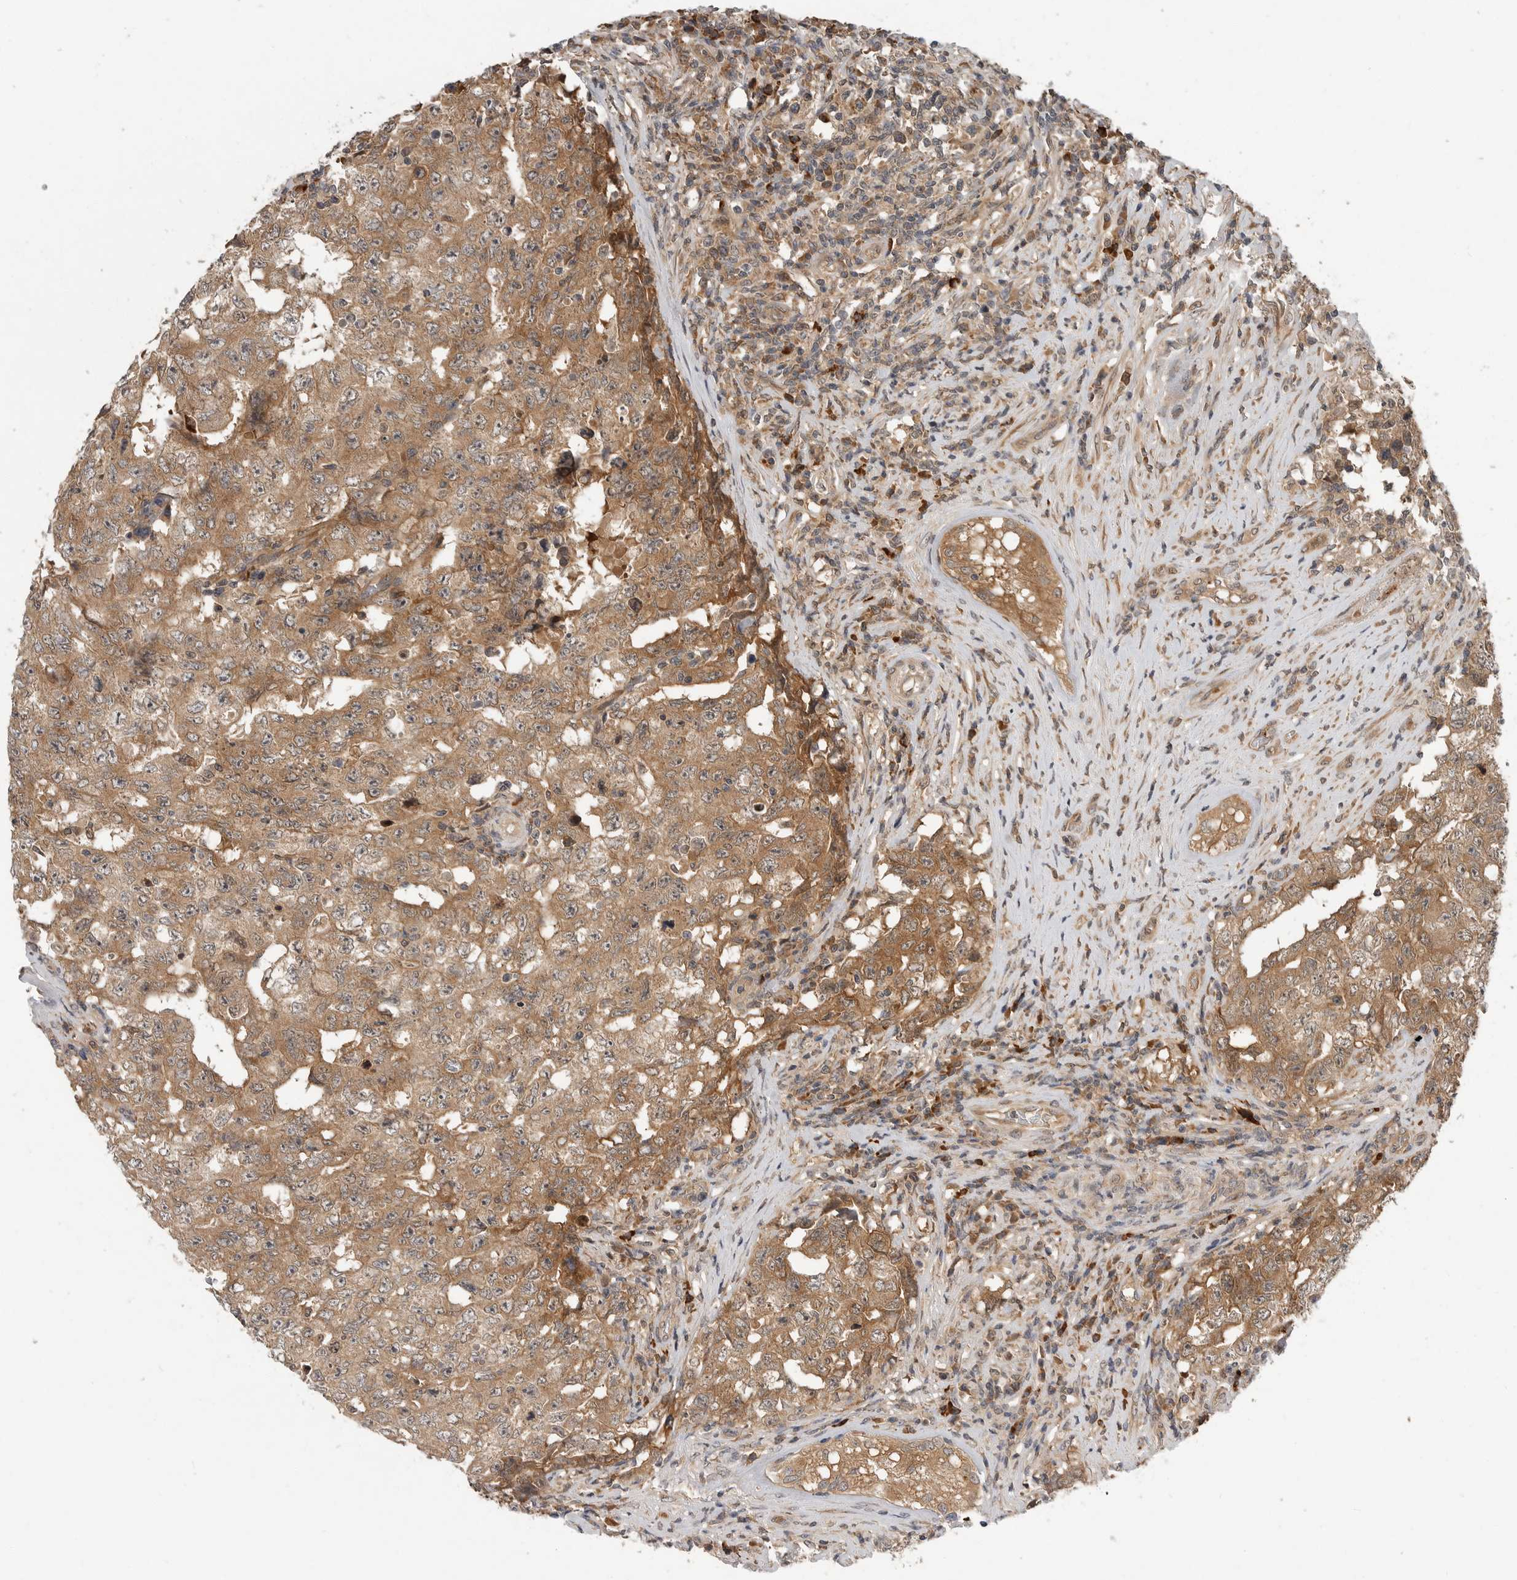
{"staining": {"intensity": "moderate", "quantity": ">75%", "location": "cytoplasmic/membranous"}, "tissue": "testis cancer", "cell_type": "Tumor cells", "image_type": "cancer", "snomed": [{"axis": "morphology", "description": "Carcinoma, Embryonal, NOS"}, {"axis": "topography", "description": "Testis"}], "caption": "Immunohistochemical staining of testis embryonal carcinoma shows medium levels of moderate cytoplasmic/membranous staining in about >75% of tumor cells.", "gene": "OSBPL9", "patient": {"sex": "male", "age": 26}}